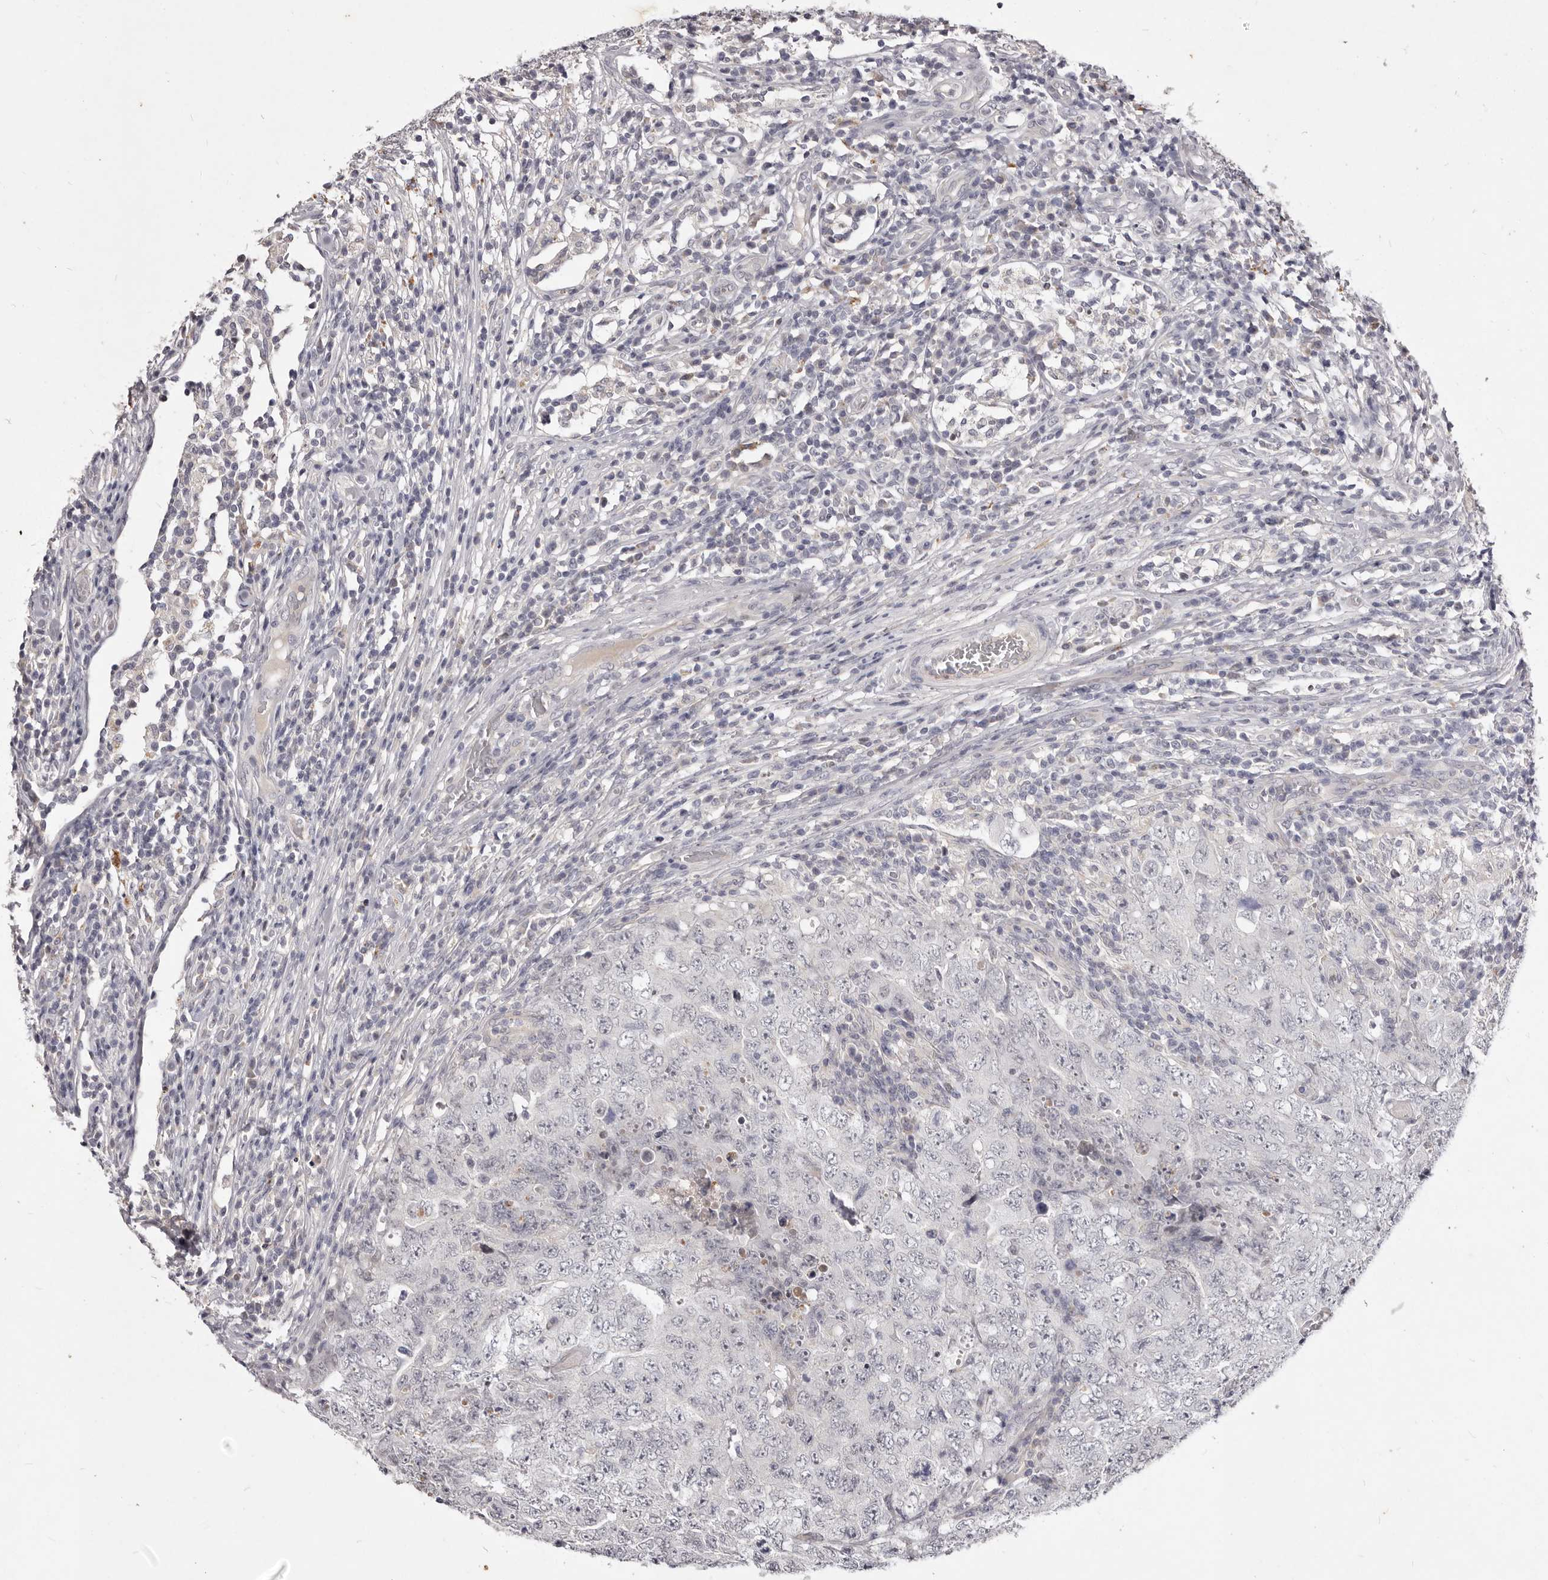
{"staining": {"intensity": "negative", "quantity": "none", "location": "none"}, "tissue": "testis cancer", "cell_type": "Tumor cells", "image_type": "cancer", "snomed": [{"axis": "morphology", "description": "Carcinoma, Embryonal, NOS"}, {"axis": "topography", "description": "Testis"}], "caption": "Image shows no protein staining in tumor cells of testis cancer tissue.", "gene": "GARNL3", "patient": {"sex": "male", "age": 26}}